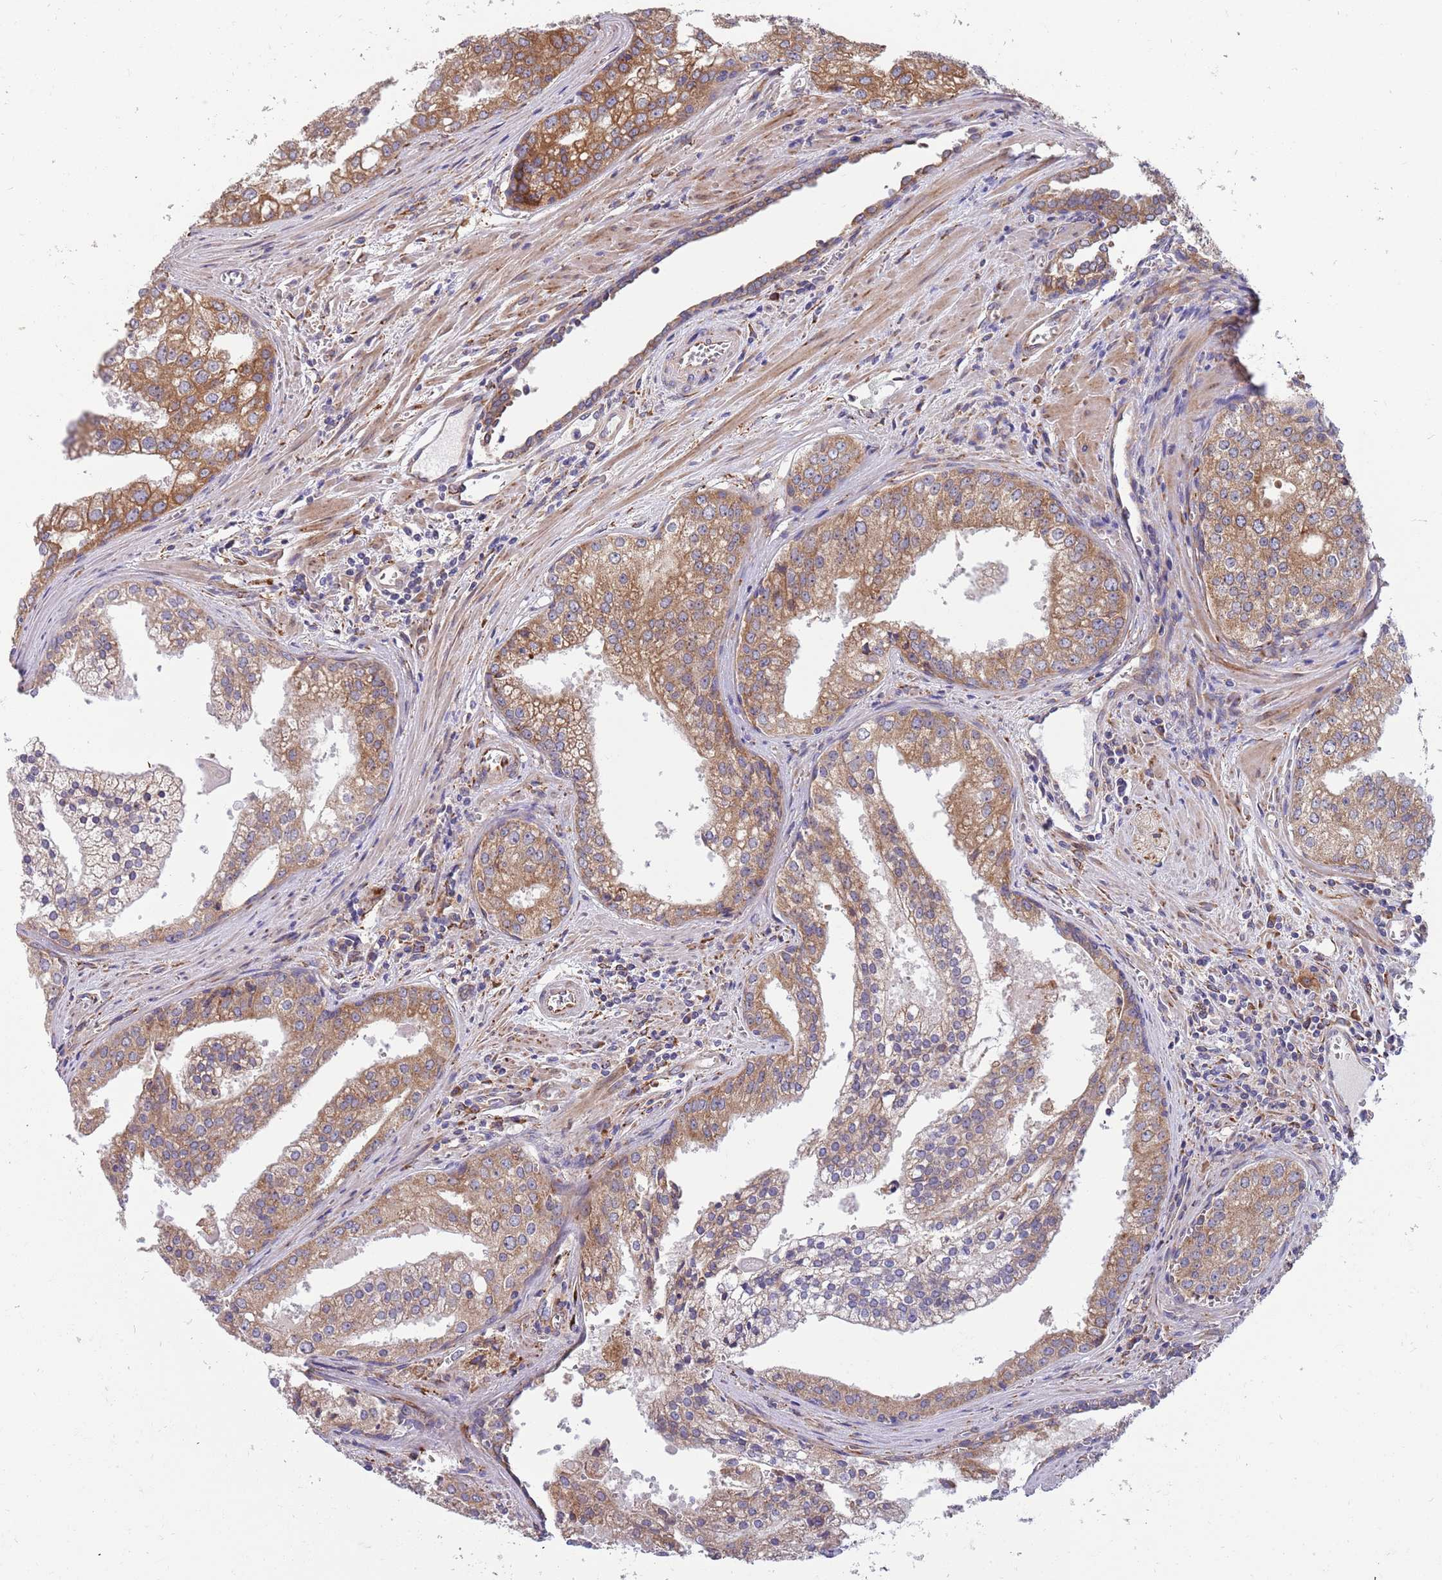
{"staining": {"intensity": "moderate", "quantity": ">75%", "location": "cytoplasmic/membranous"}, "tissue": "prostate cancer", "cell_type": "Tumor cells", "image_type": "cancer", "snomed": [{"axis": "morphology", "description": "Adenocarcinoma, High grade"}, {"axis": "topography", "description": "Prostate"}], "caption": "Immunohistochemistry (DAB) staining of human prostate cancer (adenocarcinoma (high-grade)) exhibits moderate cytoplasmic/membranous protein staining in approximately >75% of tumor cells.", "gene": "ARMCX6", "patient": {"sex": "male", "age": 68}}